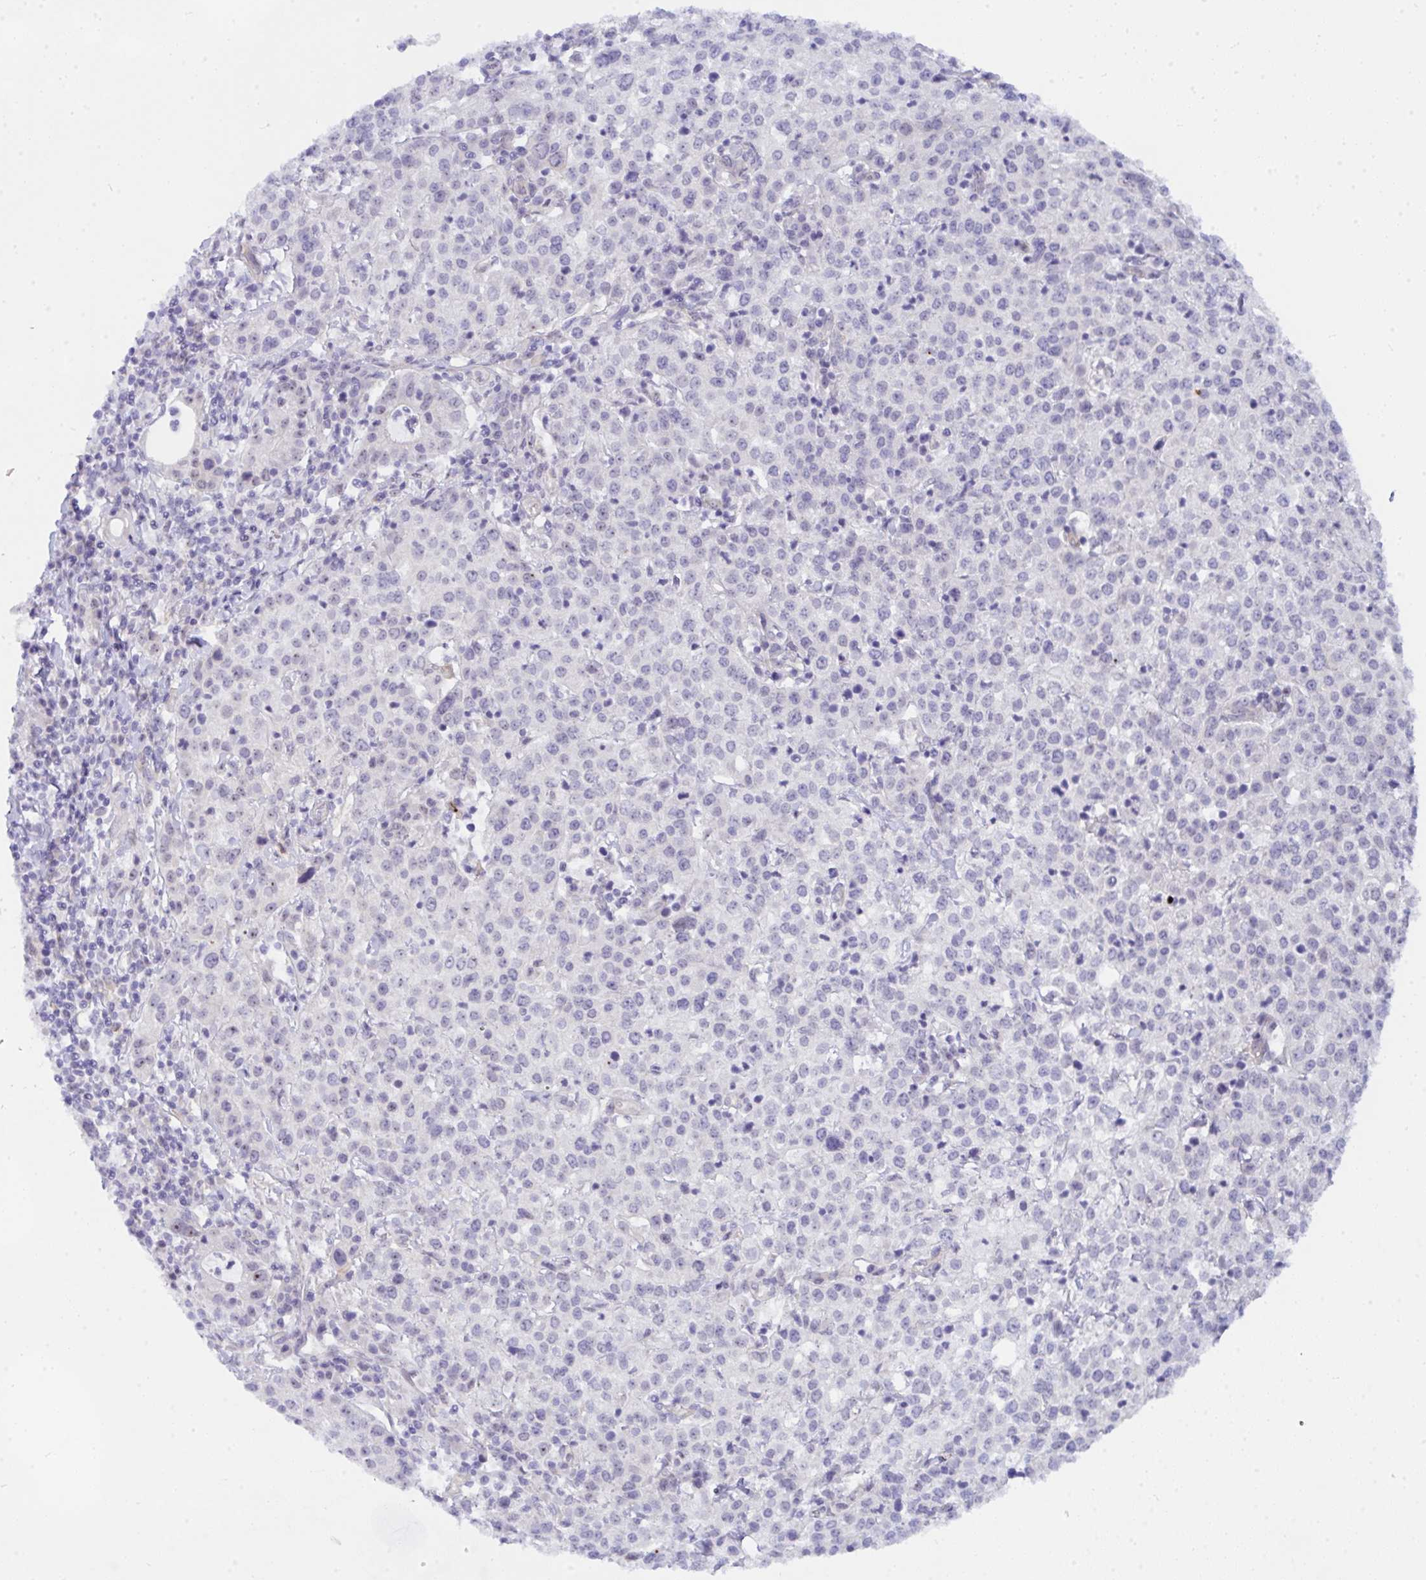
{"staining": {"intensity": "negative", "quantity": "none", "location": "none"}, "tissue": "cervical cancer", "cell_type": "Tumor cells", "image_type": "cancer", "snomed": [{"axis": "morphology", "description": "Squamous cell carcinoma, NOS"}, {"axis": "topography", "description": "Cervix"}], "caption": "Human cervical cancer stained for a protein using immunohistochemistry (IHC) shows no expression in tumor cells.", "gene": "NFXL1", "patient": {"sex": "female", "age": 46}}